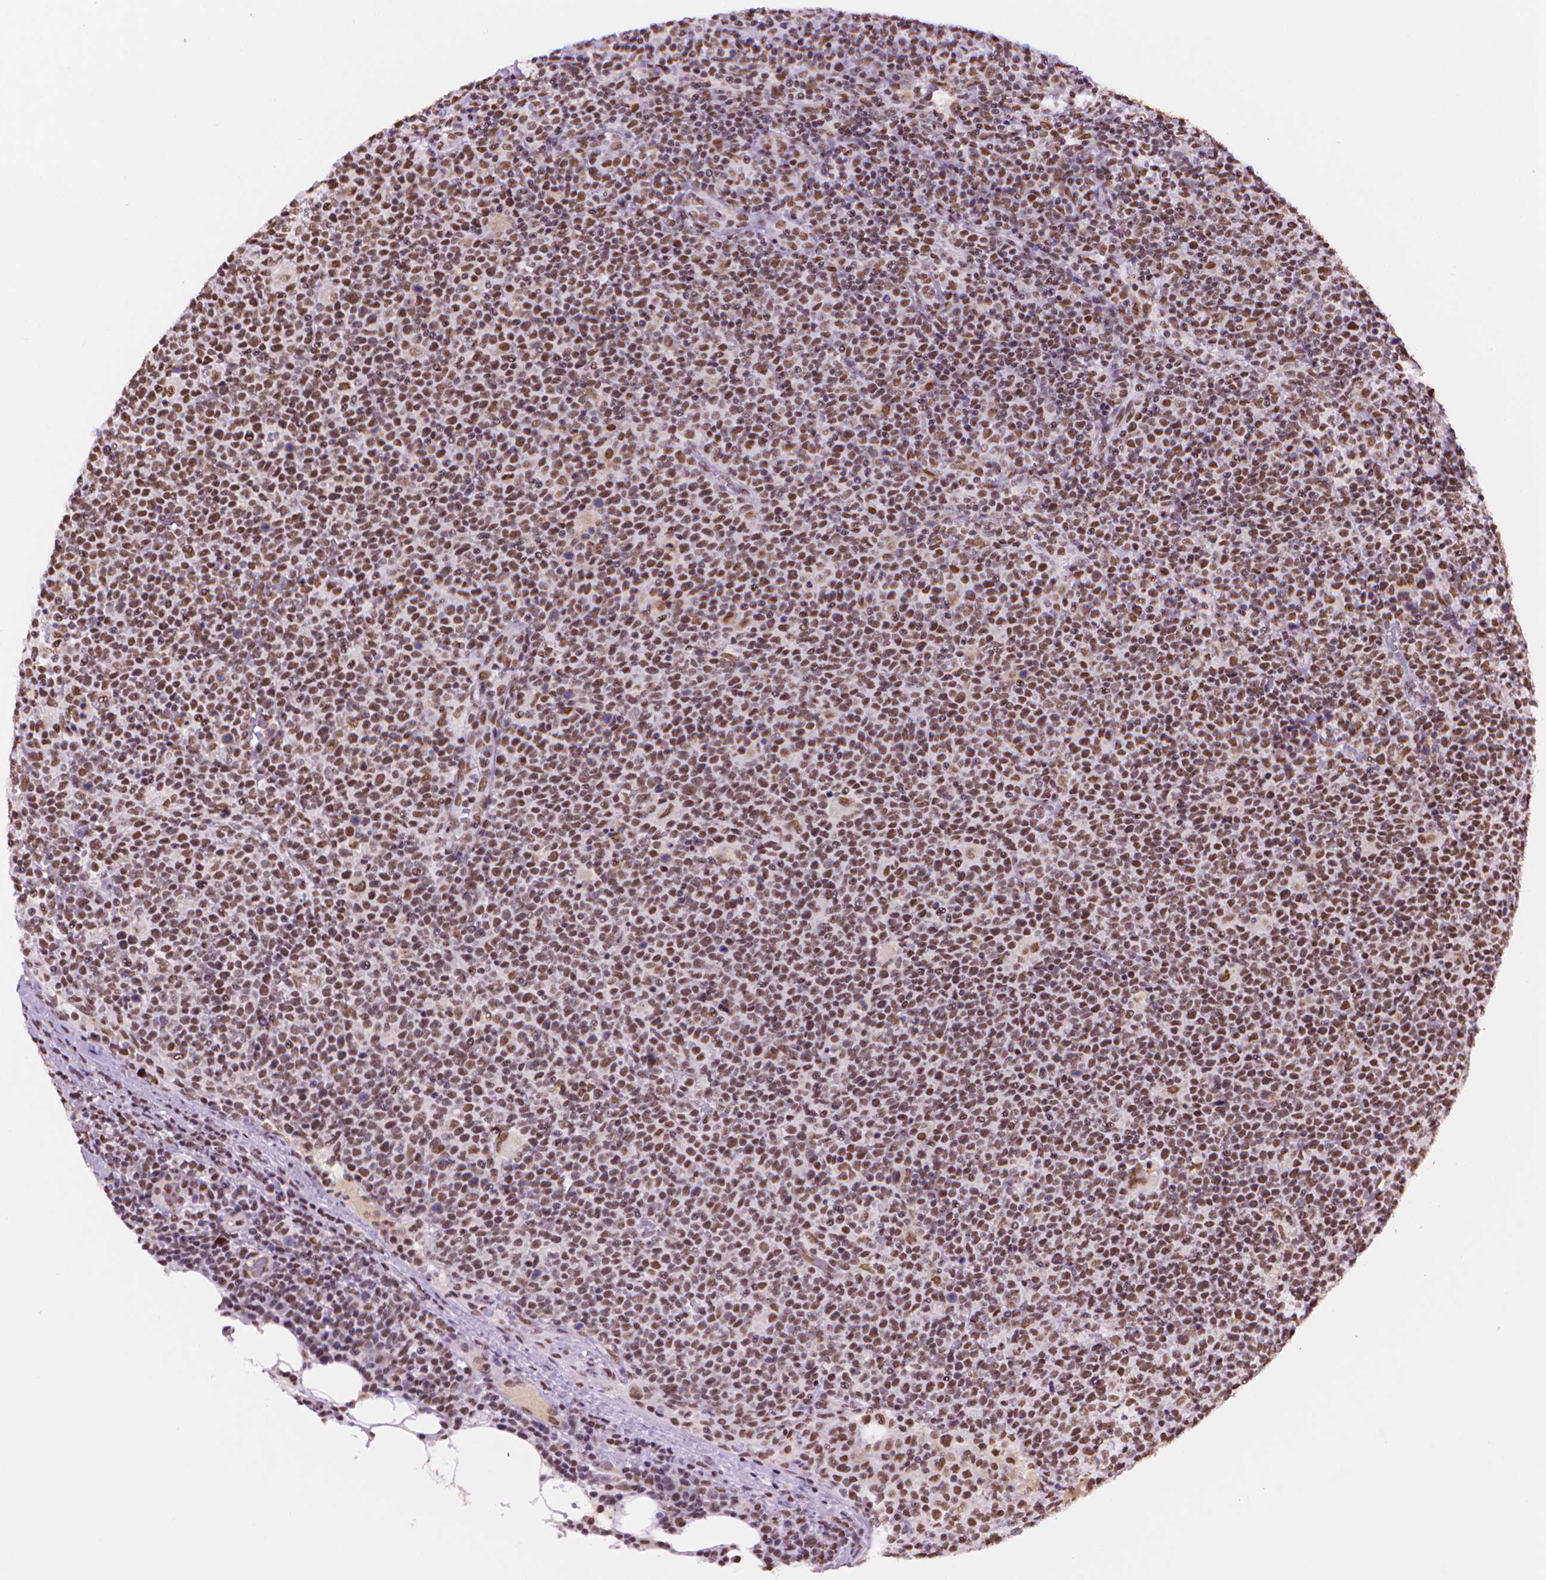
{"staining": {"intensity": "moderate", "quantity": "25%-75%", "location": "nuclear"}, "tissue": "lymphoma", "cell_type": "Tumor cells", "image_type": "cancer", "snomed": [{"axis": "morphology", "description": "Malignant lymphoma, non-Hodgkin's type, High grade"}, {"axis": "topography", "description": "Lymph node"}], "caption": "A high-resolution micrograph shows immunohistochemistry staining of lymphoma, which exhibits moderate nuclear positivity in about 25%-75% of tumor cells.", "gene": "RPA4", "patient": {"sex": "male", "age": 61}}